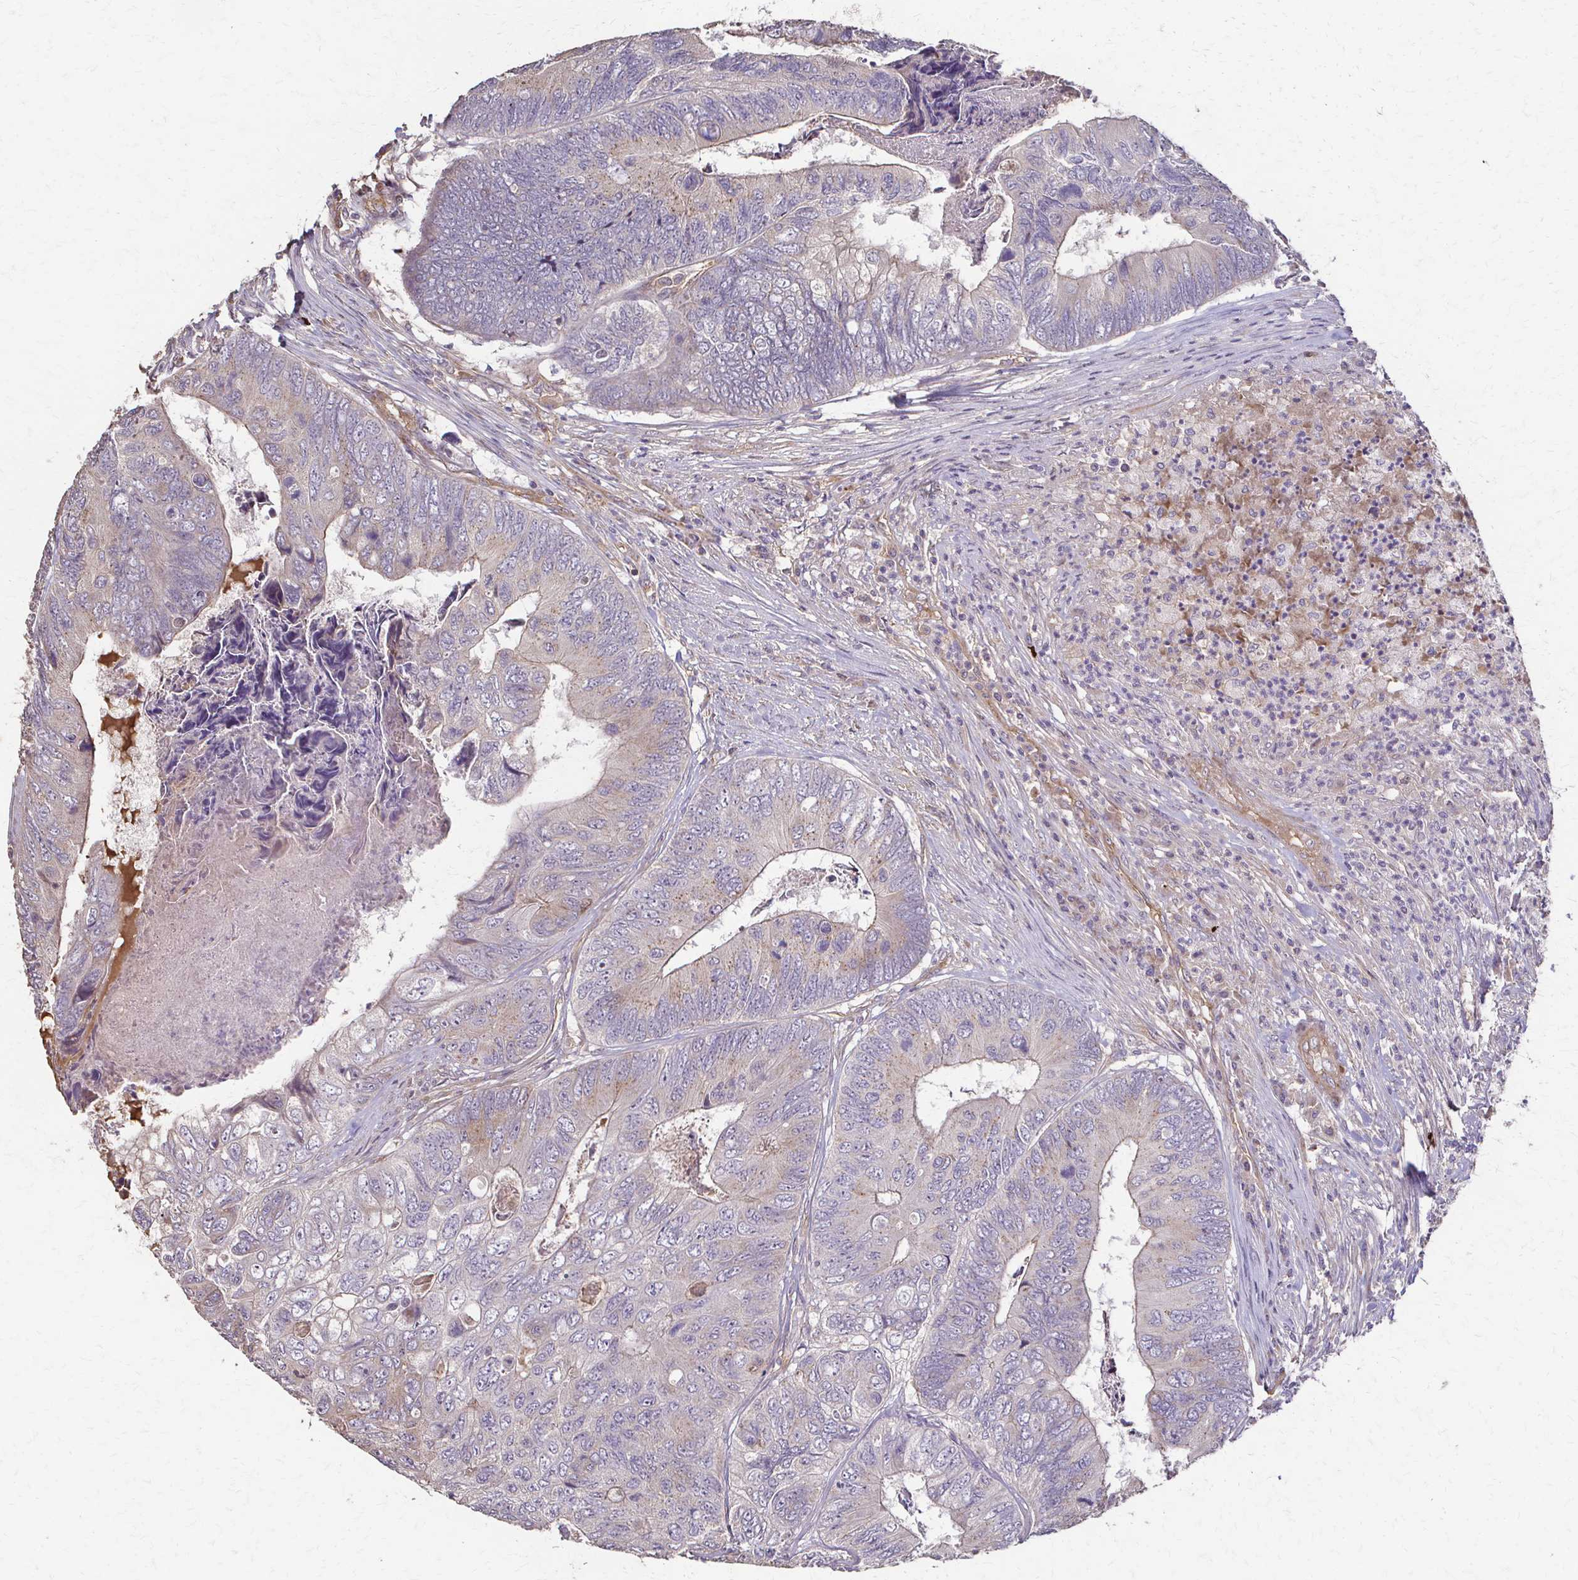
{"staining": {"intensity": "weak", "quantity": "25%-75%", "location": "cytoplasmic/membranous"}, "tissue": "colorectal cancer", "cell_type": "Tumor cells", "image_type": "cancer", "snomed": [{"axis": "morphology", "description": "Adenocarcinoma, NOS"}, {"axis": "topography", "description": "Colon"}], "caption": "The photomicrograph displays immunohistochemical staining of colorectal adenocarcinoma. There is weak cytoplasmic/membranous staining is present in about 25%-75% of tumor cells.", "gene": "IL18BP", "patient": {"sex": "female", "age": 67}}